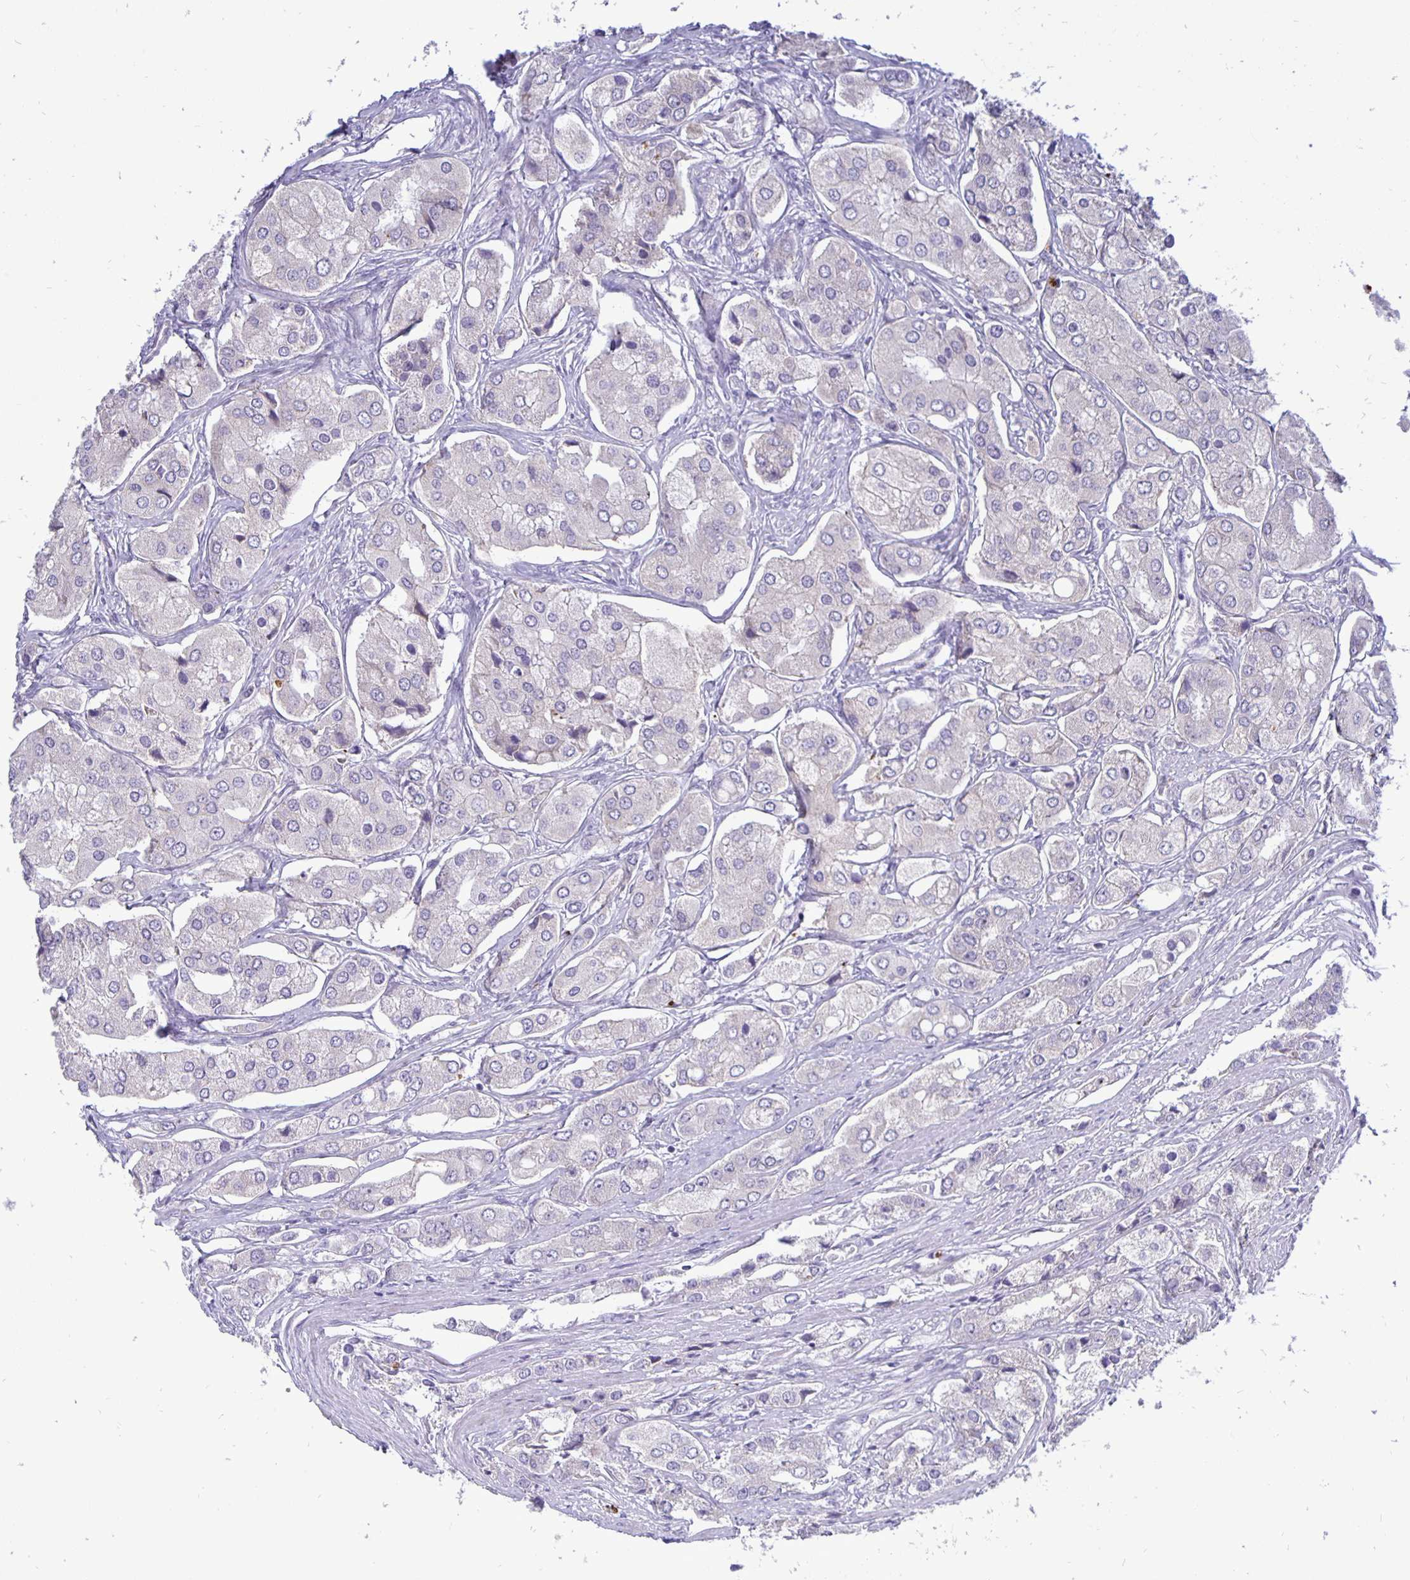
{"staining": {"intensity": "negative", "quantity": "none", "location": "none"}, "tissue": "prostate cancer", "cell_type": "Tumor cells", "image_type": "cancer", "snomed": [{"axis": "morphology", "description": "Adenocarcinoma, Low grade"}, {"axis": "topography", "description": "Prostate"}], "caption": "Immunohistochemistry of human adenocarcinoma (low-grade) (prostate) displays no expression in tumor cells.", "gene": "ERBB2", "patient": {"sex": "male", "age": 69}}